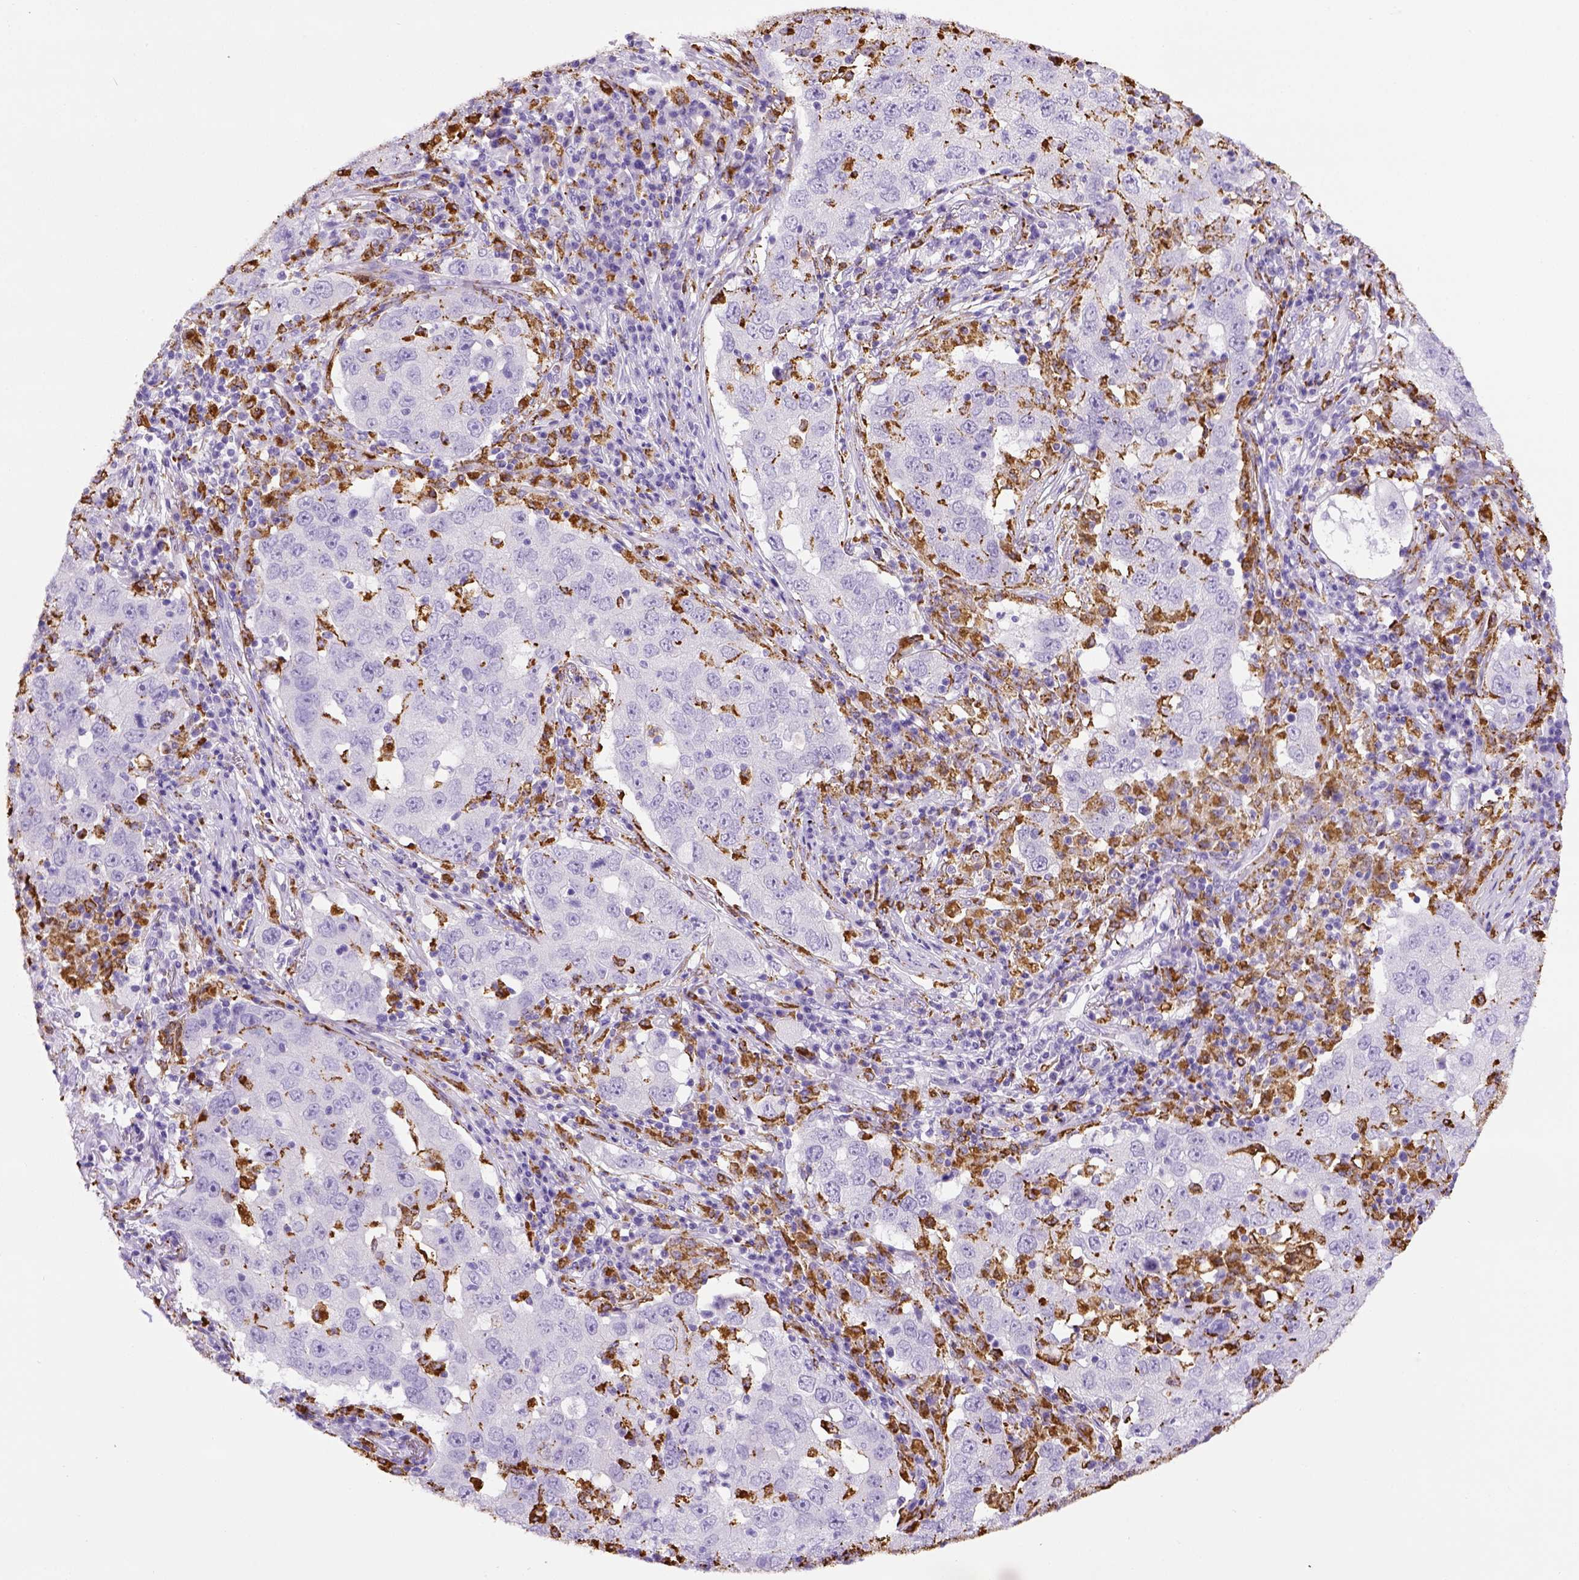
{"staining": {"intensity": "negative", "quantity": "none", "location": "none"}, "tissue": "lung cancer", "cell_type": "Tumor cells", "image_type": "cancer", "snomed": [{"axis": "morphology", "description": "Adenocarcinoma, NOS"}, {"axis": "topography", "description": "Lung"}], "caption": "The immunohistochemistry (IHC) image has no significant positivity in tumor cells of lung cancer tissue. (Brightfield microscopy of DAB immunohistochemistry at high magnification).", "gene": "CD68", "patient": {"sex": "male", "age": 73}}